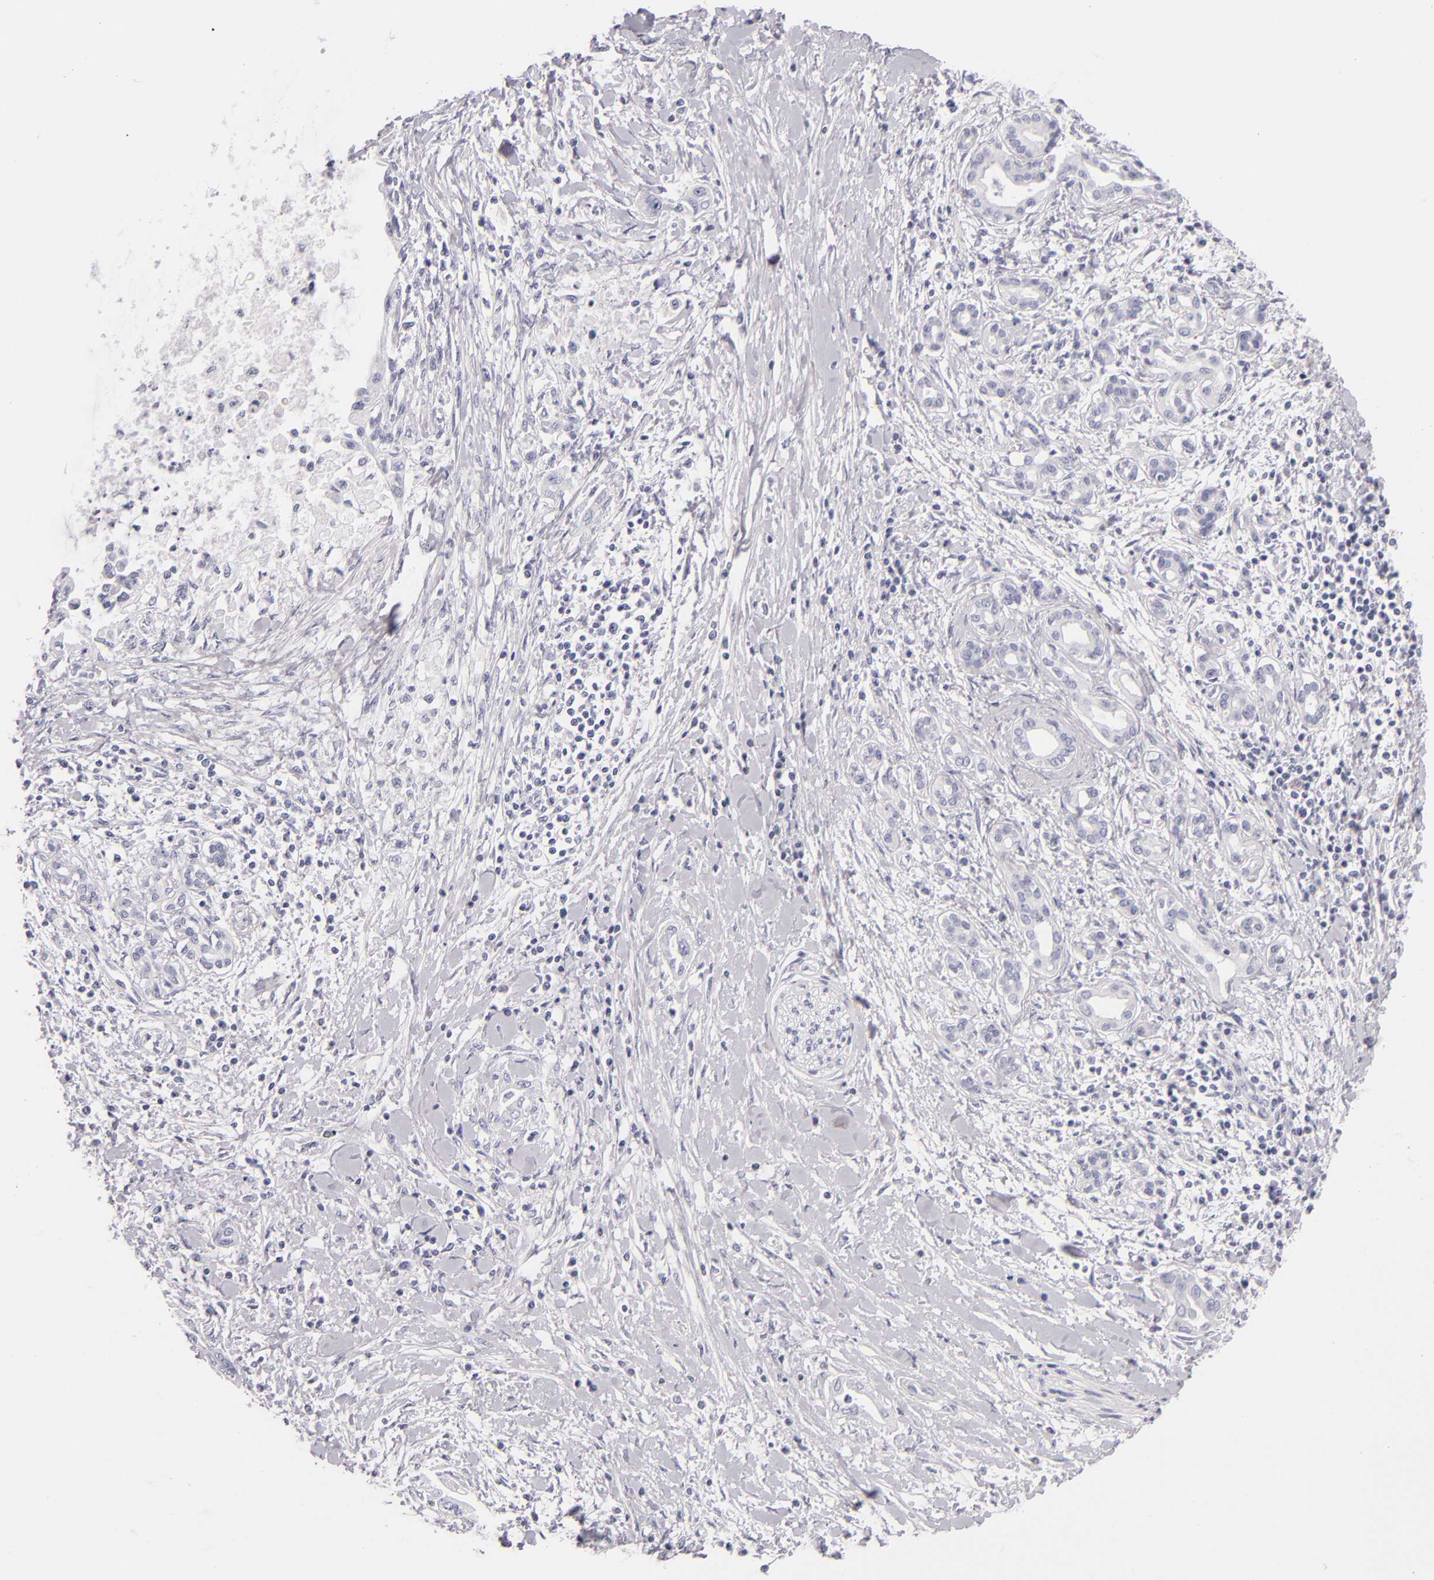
{"staining": {"intensity": "negative", "quantity": "none", "location": "none"}, "tissue": "pancreatic cancer", "cell_type": "Tumor cells", "image_type": "cancer", "snomed": [{"axis": "morphology", "description": "Adenocarcinoma, NOS"}, {"axis": "topography", "description": "Pancreas"}], "caption": "Tumor cells show no significant protein positivity in adenocarcinoma (pancreatic).", "gene": "FABP1", "patient": {"sex": "female", "age": 64}}